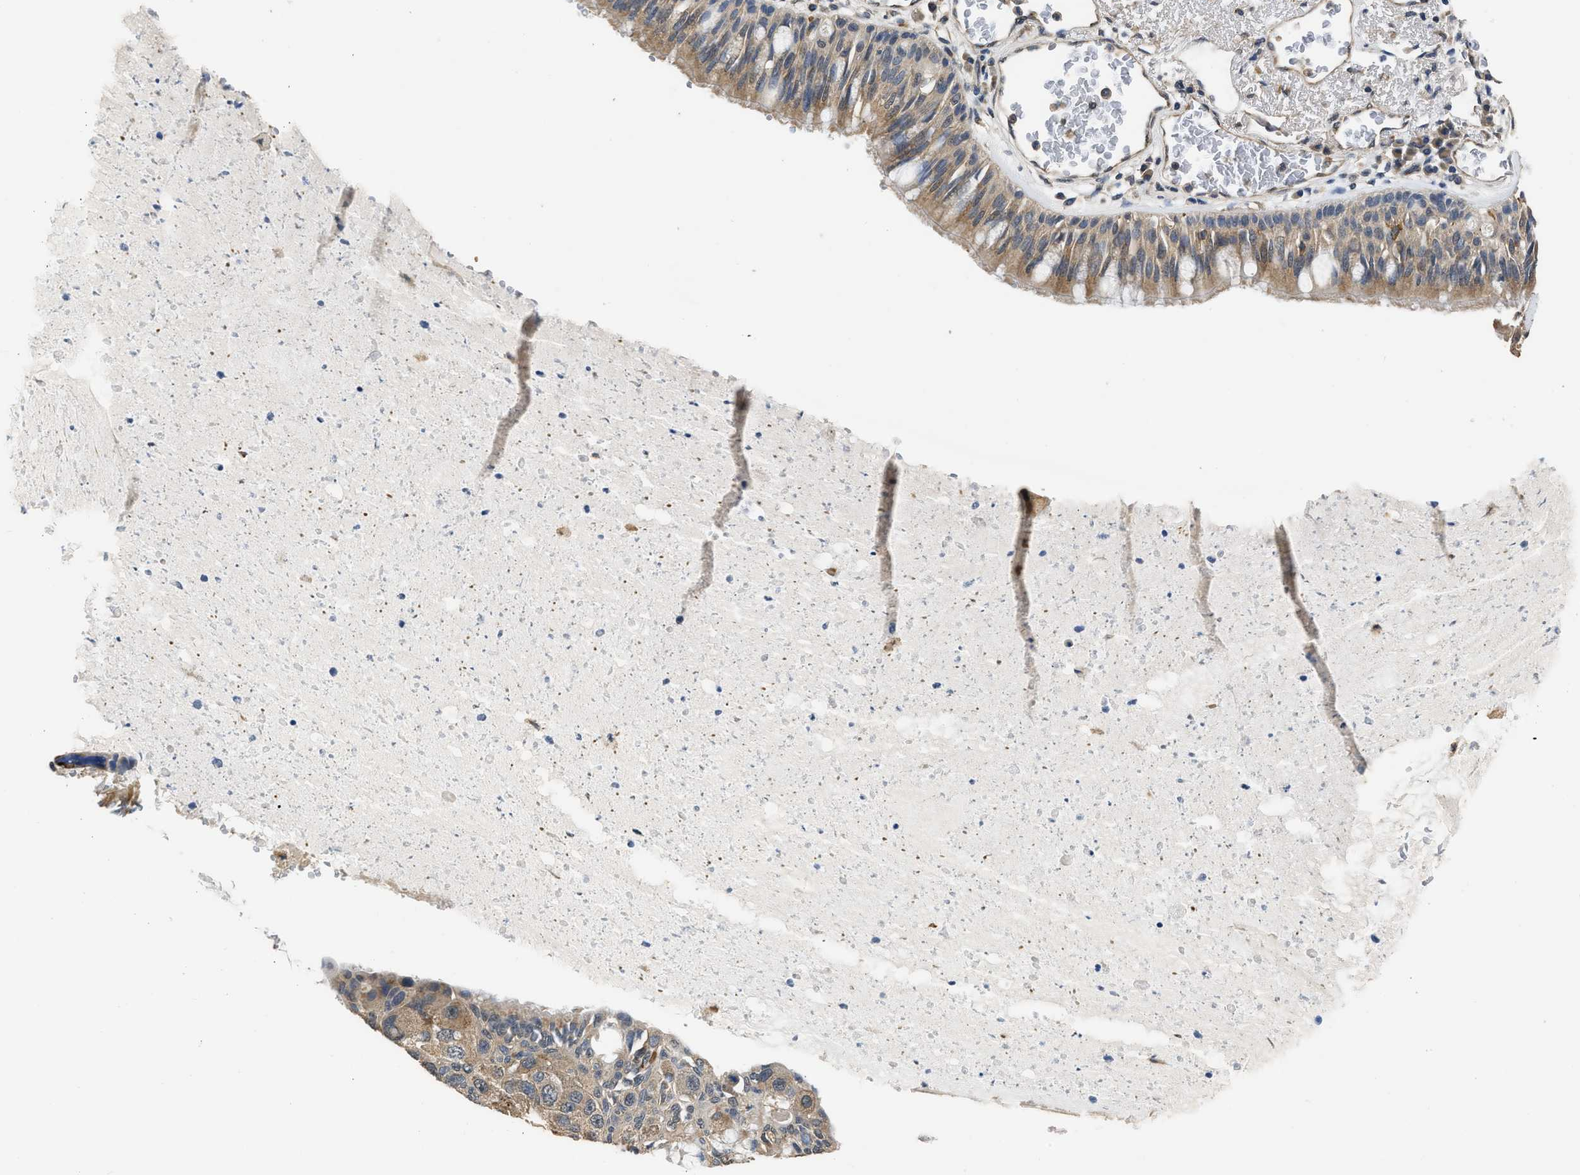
{"staining": {"intensity": "moderate", "quantity": ">75%", "location": "cytoplasmic/membranous"}, "tissue": "bronchus", "cell_type": "Respiratory epithelial cells", "image_type": "normal", "snomed": [{"axis": "morphology", "description": "Normal tissue, NOS"}, {"axis": "morphology", "description": "Adenocarcinoma, NOS"}, {"axis": "morphology", "description": "Adenocarcinoma, metastatic, NOS"}, {"axis": "topography", "description": "Lymph node"}, {"axis": "topography", "description": "Bronchus"}, {"axis": "topography", "description": "Lung"}], "caption": "Unremarkable bronchus exhibits moderate cytoplasmic/membranous staining in approximately >75% of respiratory epithelial cells The staining is performed using DAB brown chromogen to label protein expression. The nuclei are counter-stained blue using hematoxylin..", "gene": "SPINT2", "patient": {"sex": "female", "age": 54}}